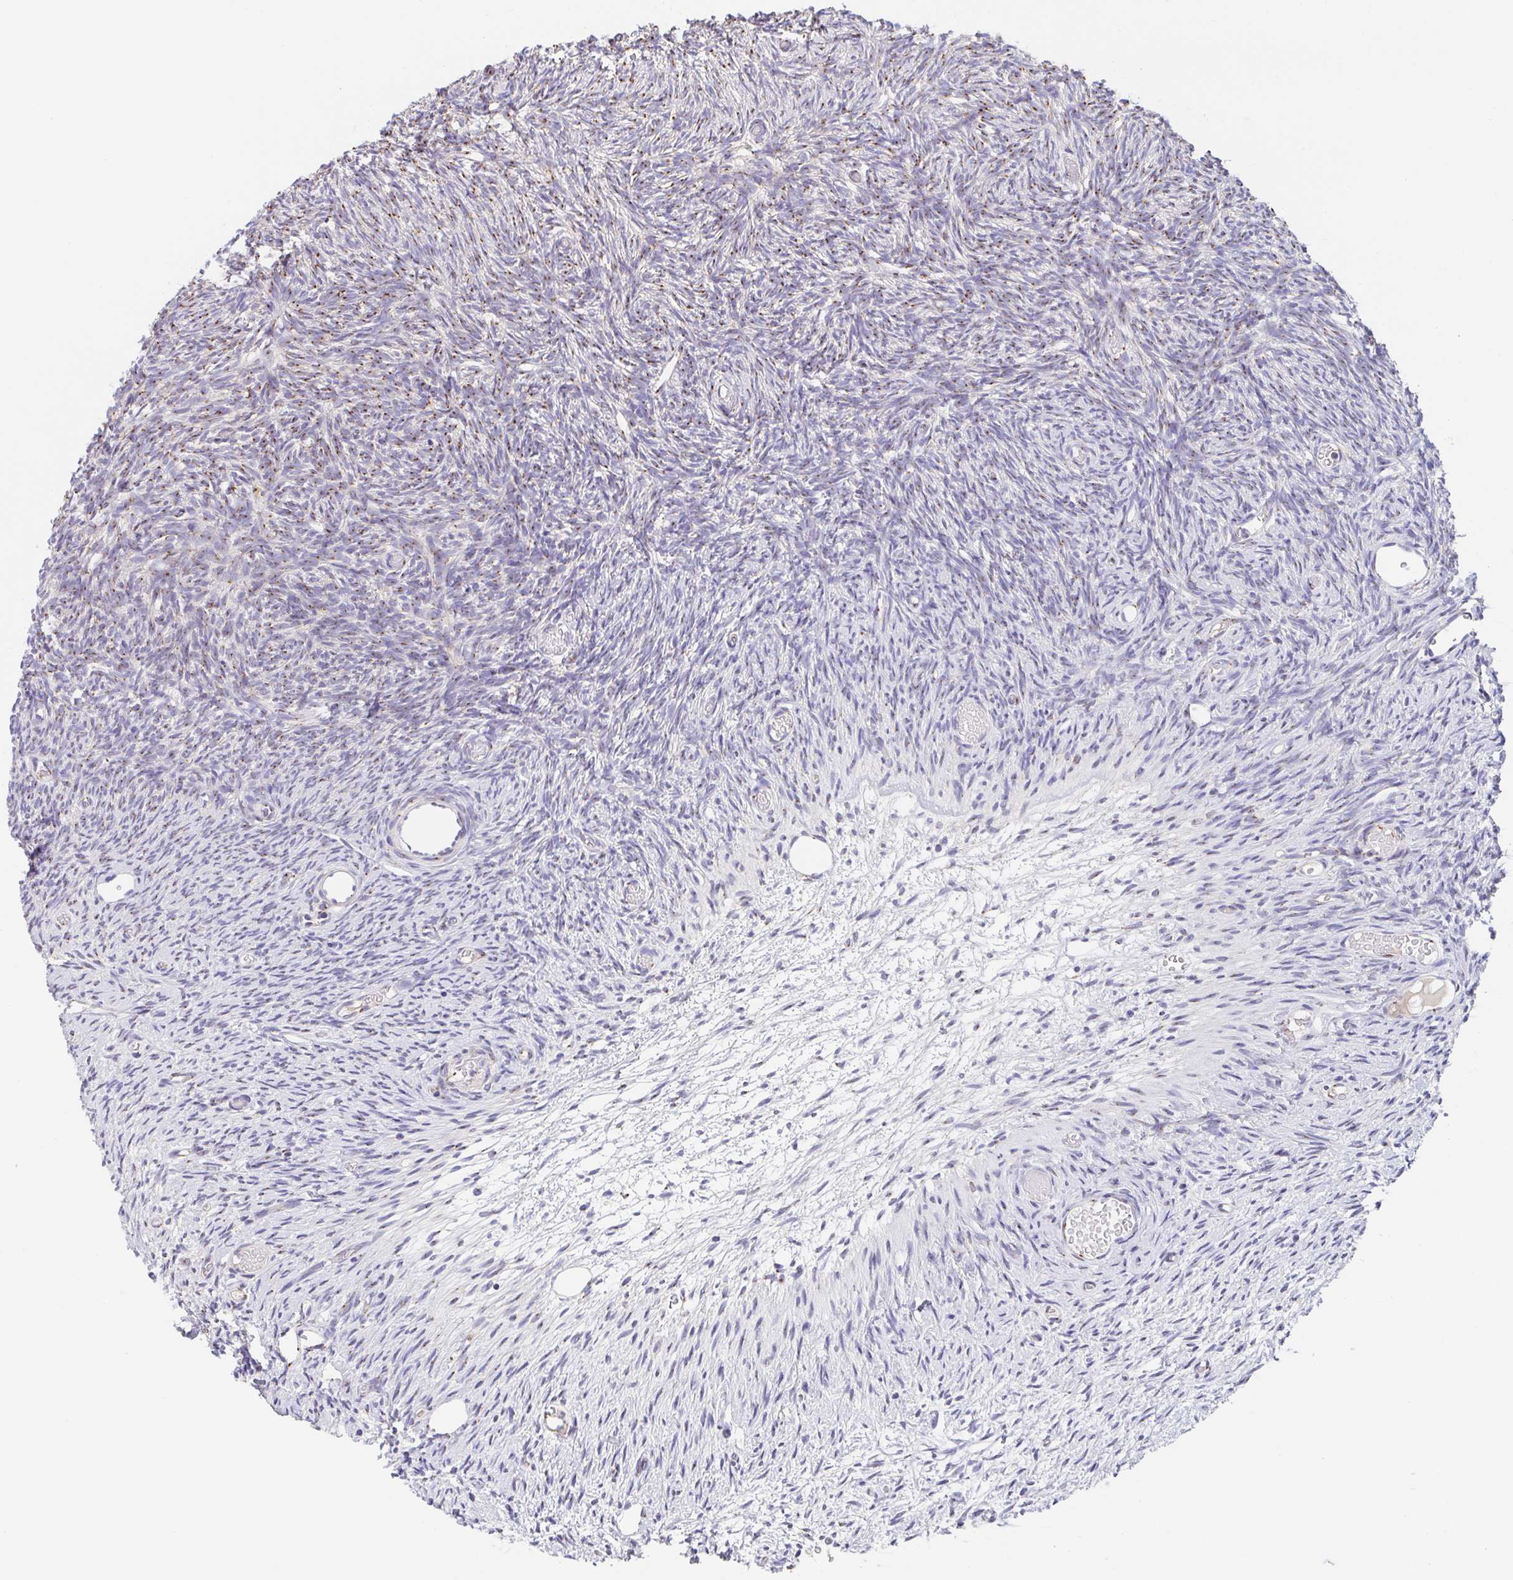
{"staining": {"intensity": "moderate", "quantity": "<25%", "location": "cytoplasmic/membranous"}, "tissue": "ovary", "cell_type": "Ovarian stroma cells", "image_type": "normal", "snomed": [{"axis": "morphology", "description": "Normal tissue, NOS"}, {"axis": "topography", "description": "Ovary"}], "caption": "About <25% of ovarian stroma cells in normal human ovary reveal moderate cytoplasmic/membranous protein positivity as visualized by brown immunohistochemical staining.", "gene": "PROSER3", "patient": {"sex": "female", "age": 39}}